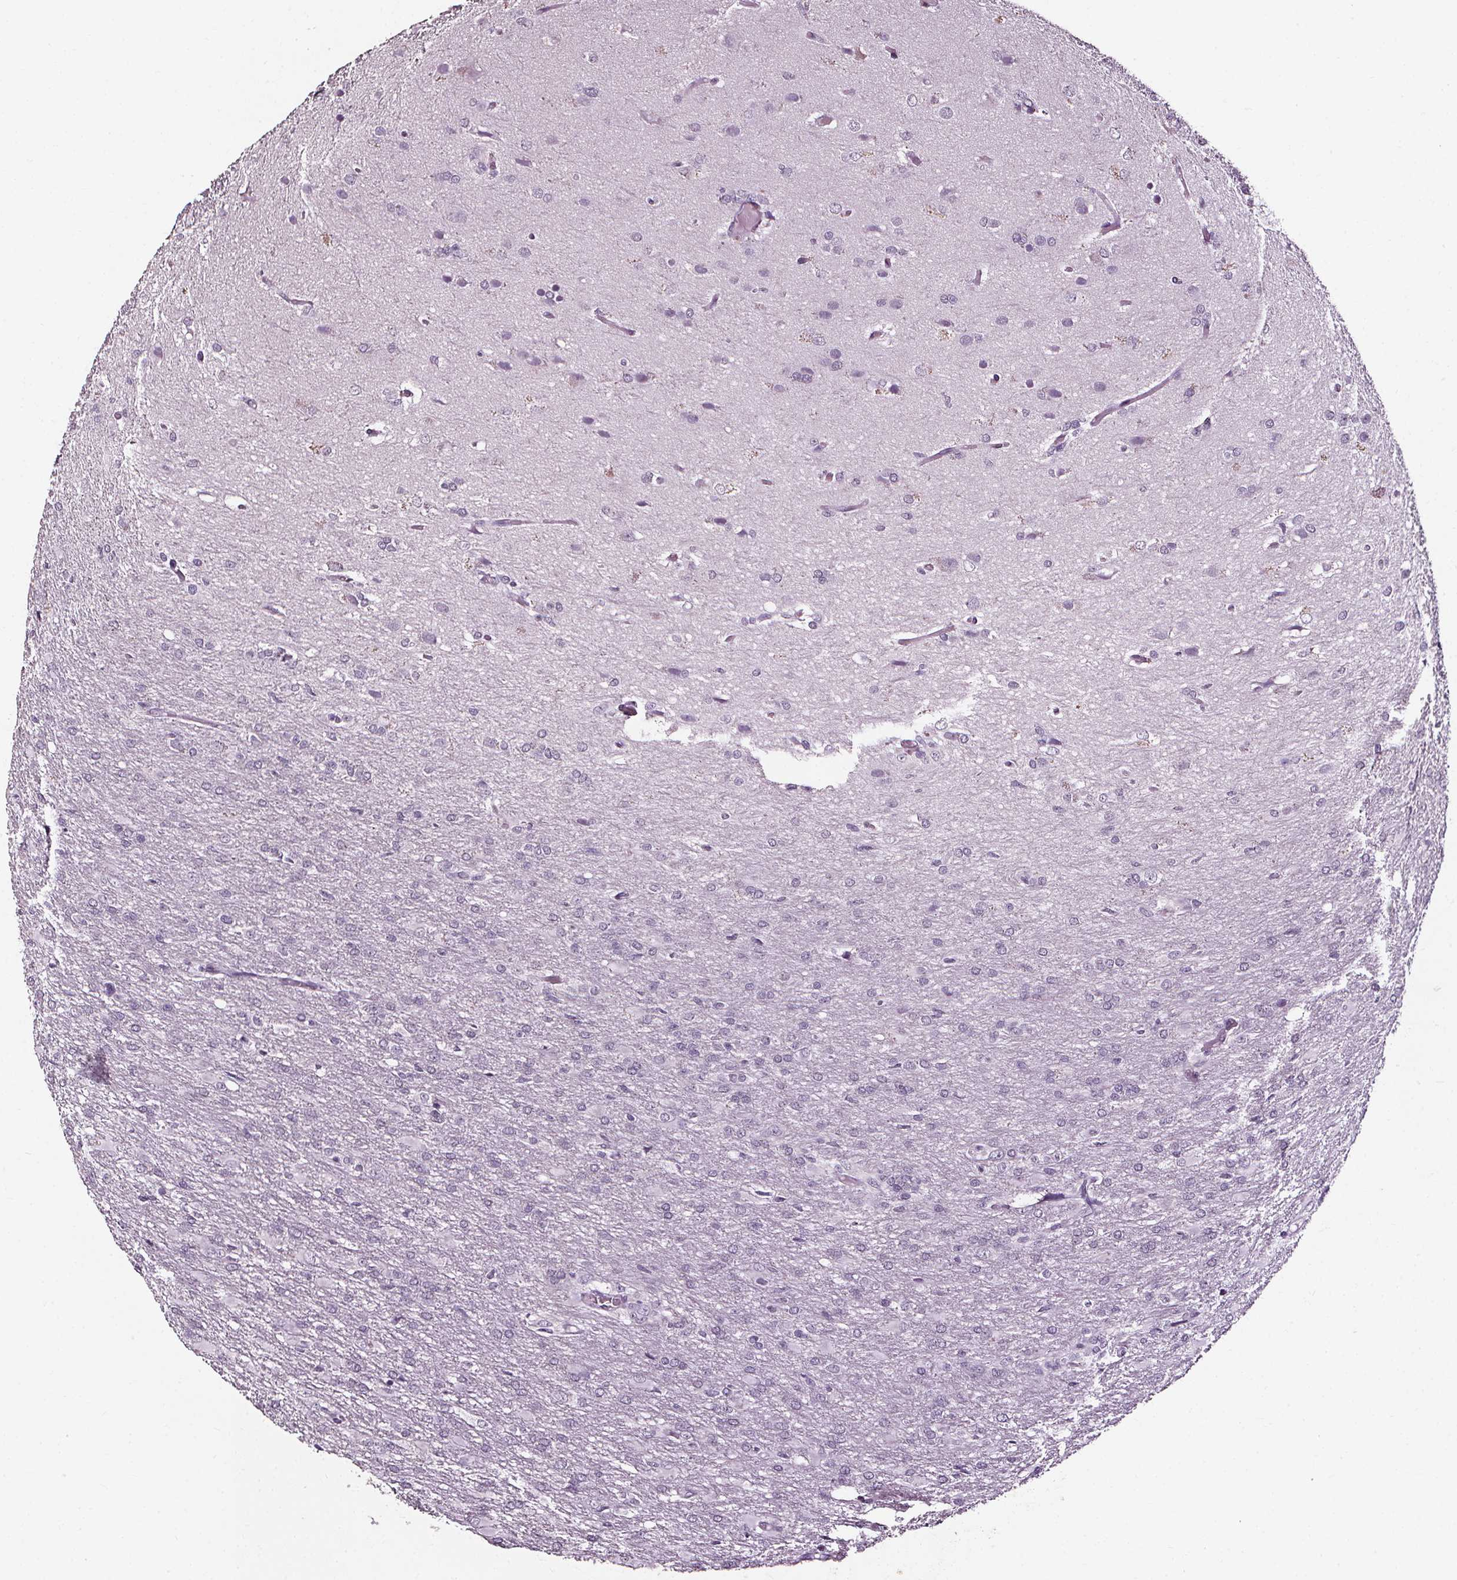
{"staining": {"intensity": "negative", "quantity": "none", "location": "none"}, "tissue": "glioma", "cell_type": "Tumor cells", "image_type": "cancer", "snomed": [{"axis": "morphology", "description": "Glioma, malignant, High grade"}, {"axis": "topography", "description": "Brain"}], "caption": "IHC histopathology image of malignant glioma (high-grade) stained for a protein (brown), which reveals no staining in tumor cells.", "gene": "DEFA5", "patient": {"sex": "male", "age": 68}}